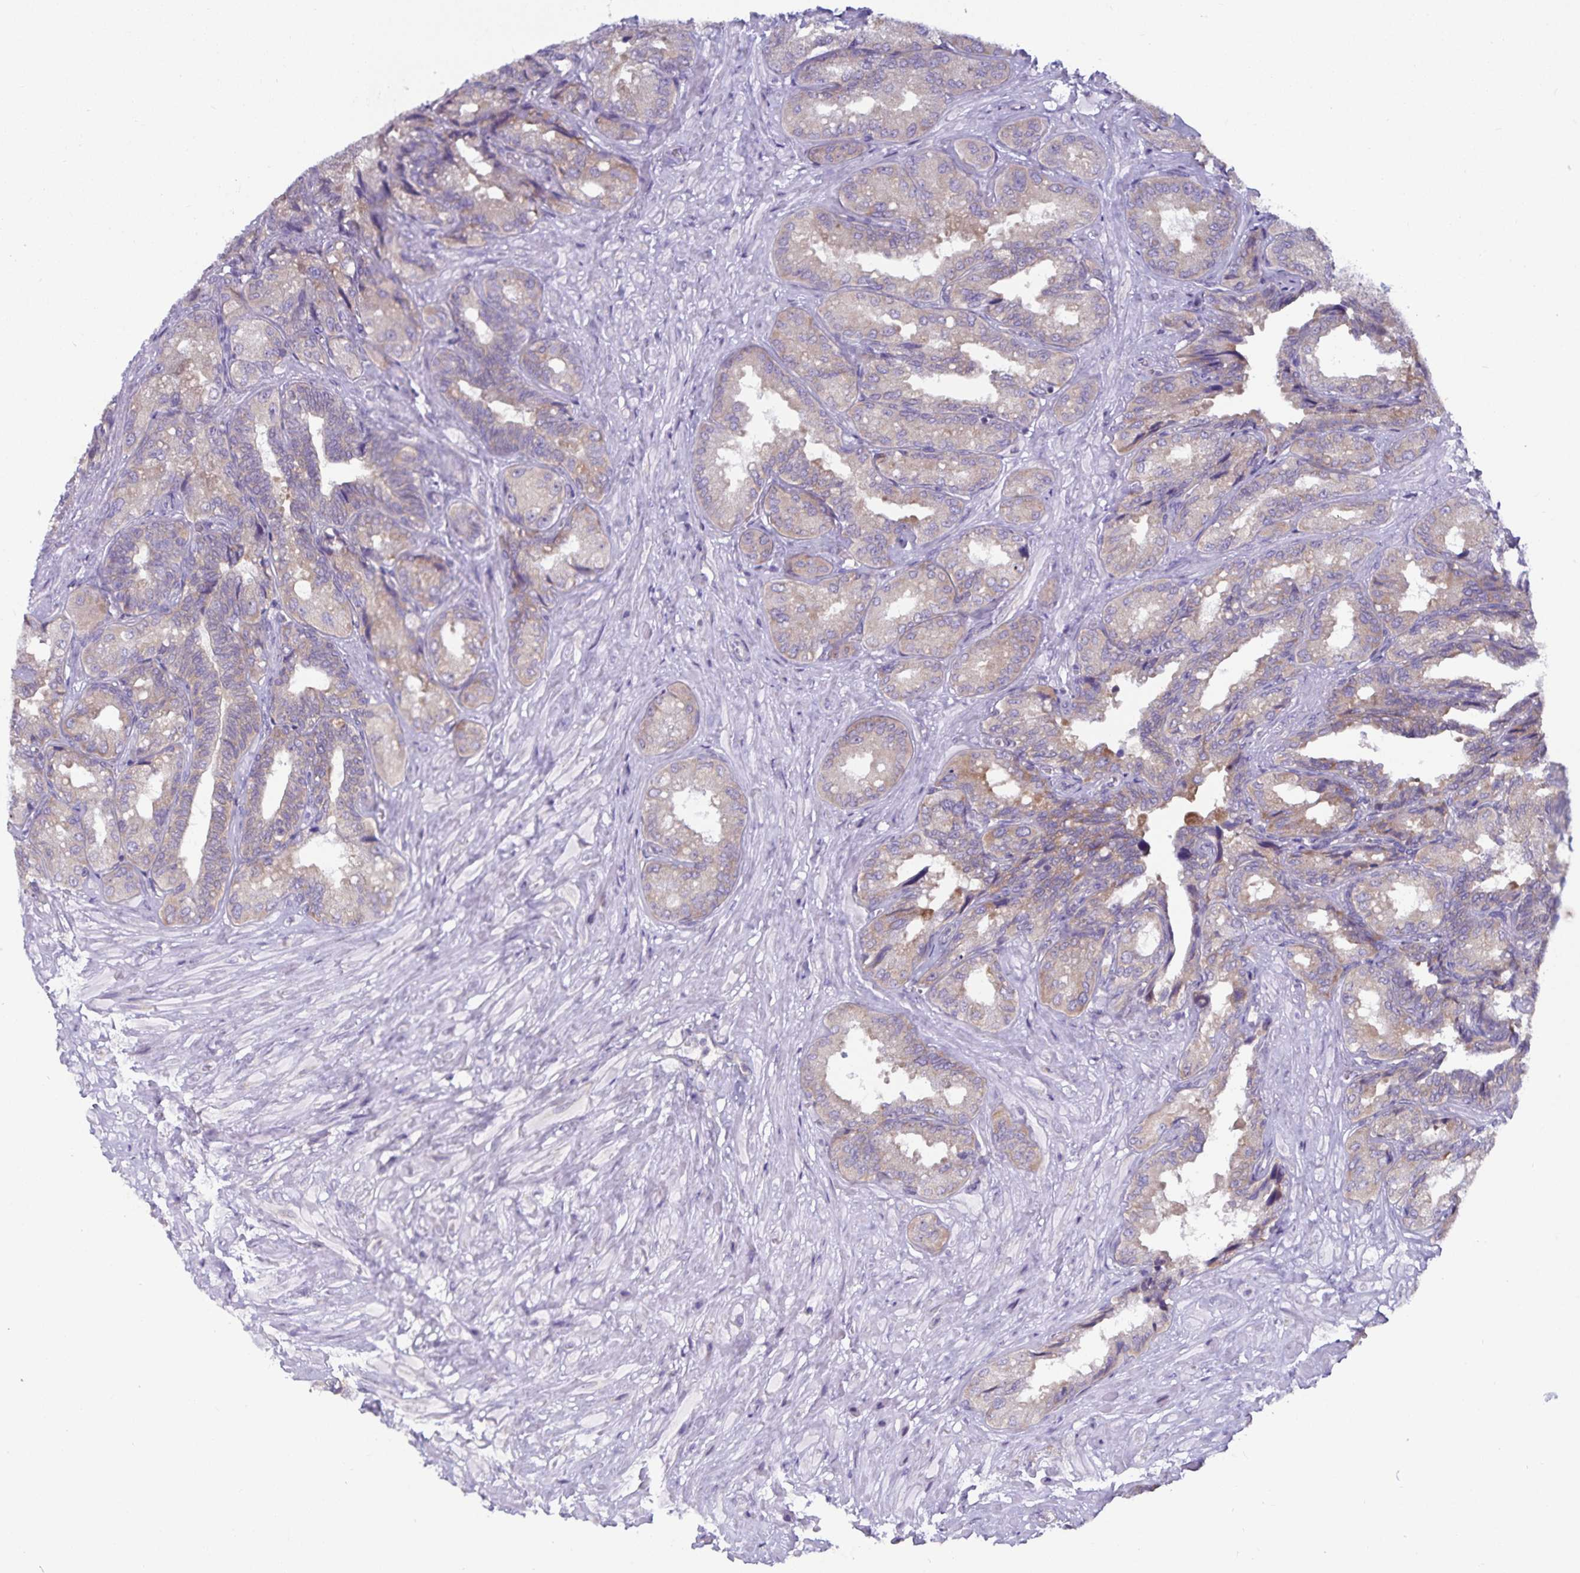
{"staining": {"intensity": "moderate", "quantity": ">75%", "location": "cytoplasmic/membranous"}, "tissue": "seminal vesicle", "cell_type": "Glandular cells", "image_type": "normal", "snomed": [{"axis": "morphology", "description": "Normal tissue, NOS"}, {"axis": "topography", "description": "Seminal veicle"}], "caption": "IHC micrograph of unremarkable seminal vesicle stained for a protein (brown), which reveals medium levels of moderate cytoplasmic/membranous expression in about >75% of glandular cells.", "gene": "FAM120A", "patient": {"sex": "male", "age": 68}}